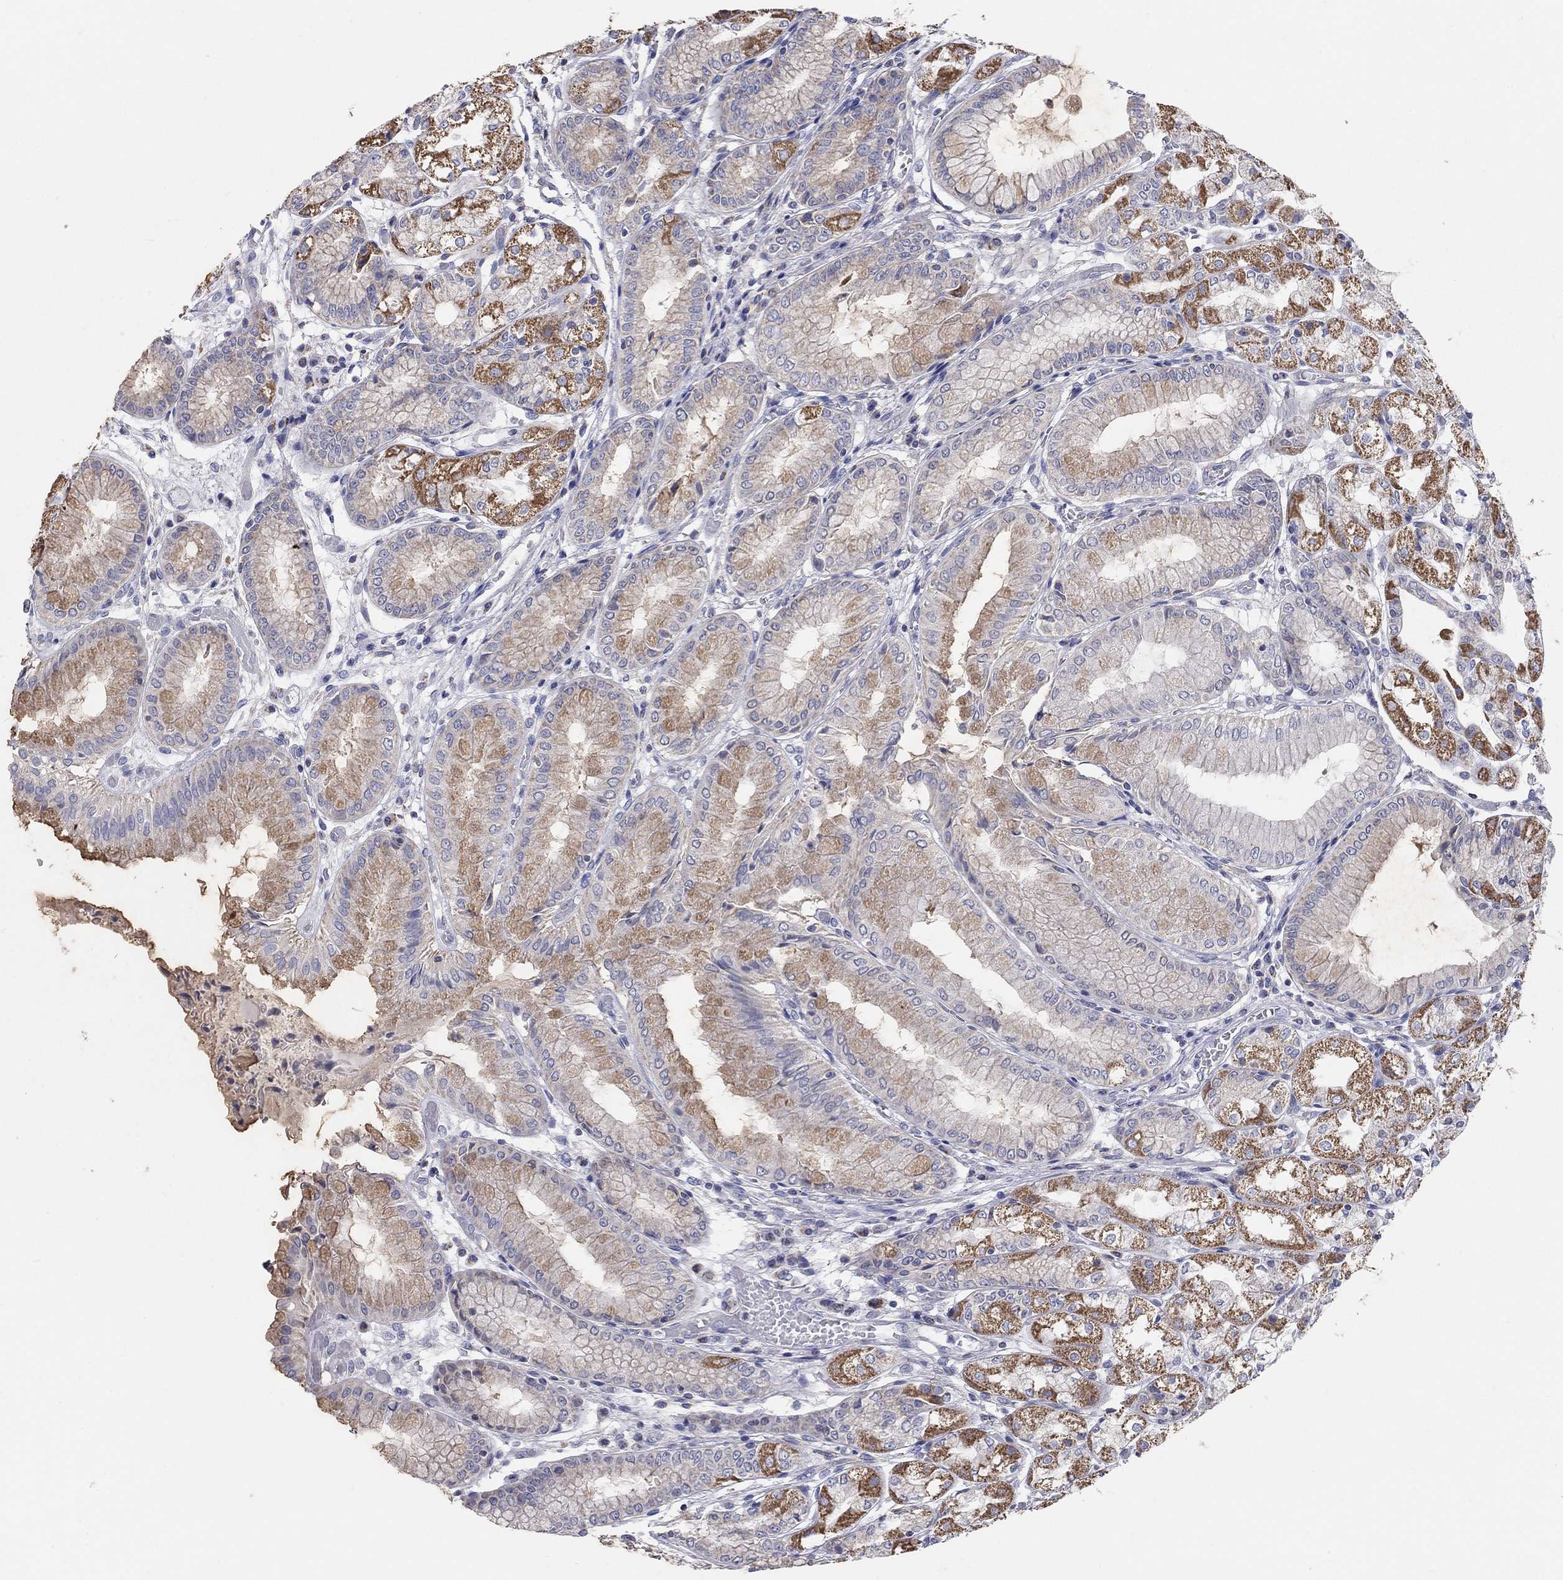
{"staining": {"intensity": "strong", "quantity": "25%-75%", "location": "cytoplasmic/membranous"}, "tissue": "stomach", "cell_type": "Glandular cells", "image_type": "normal", "snomed": [{"axis": "morphology", "description": "Normal tissue, NOS"}, {"axis": "topography", "description": "Stomach, upper"}], "caption": "A high-resolution image shows immunohistochemistry (IHC) staining of unremarkable stomach, which shows strong cytoplasmic/membranous expression in about 25%-75% of glandular cells.", "gene": "CFAP161", "patient": {"sex": "male", "age": 72}}